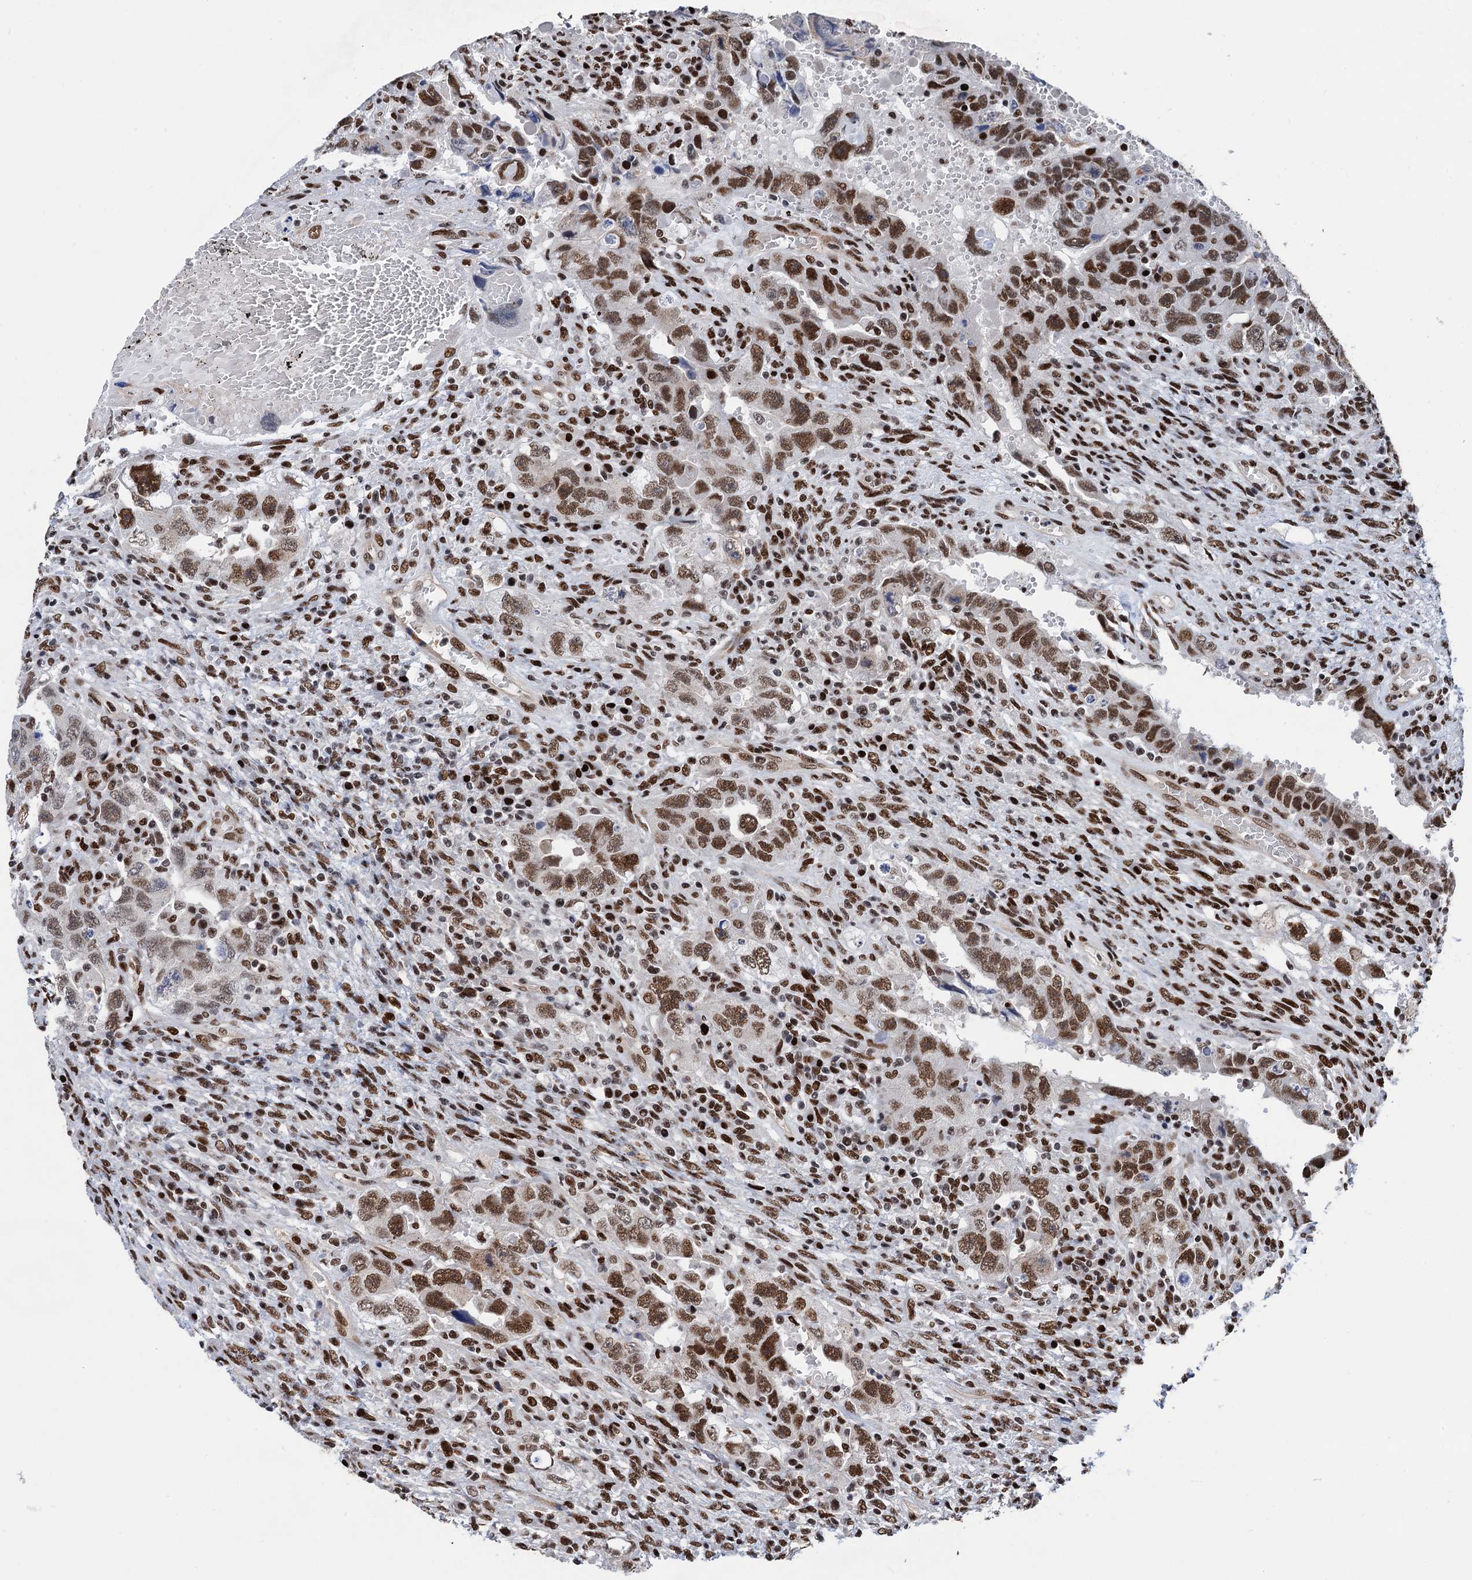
{"staining": {"intensity": "moderate", "quantity": ">75%", "location": "nuclear"}, "tissue": "testis cancer", "cell_type": "Tumor cells", "image_type": "cancer", "snomed": [{"axis": "morphology", "description": "Carcinoma, Embryonal, NOS"}, {"axis": "topography", "description": "Testis"}], "caption": "Testis embryonal carcinoma was stained to show a protein in brown. There is medium levels of moderate nuclear positivity in about >75% of tumor cells. Nuclei are stained in blue.", "gene": "PPP4R1", "patient": {"sex": "male", "age": 26}}